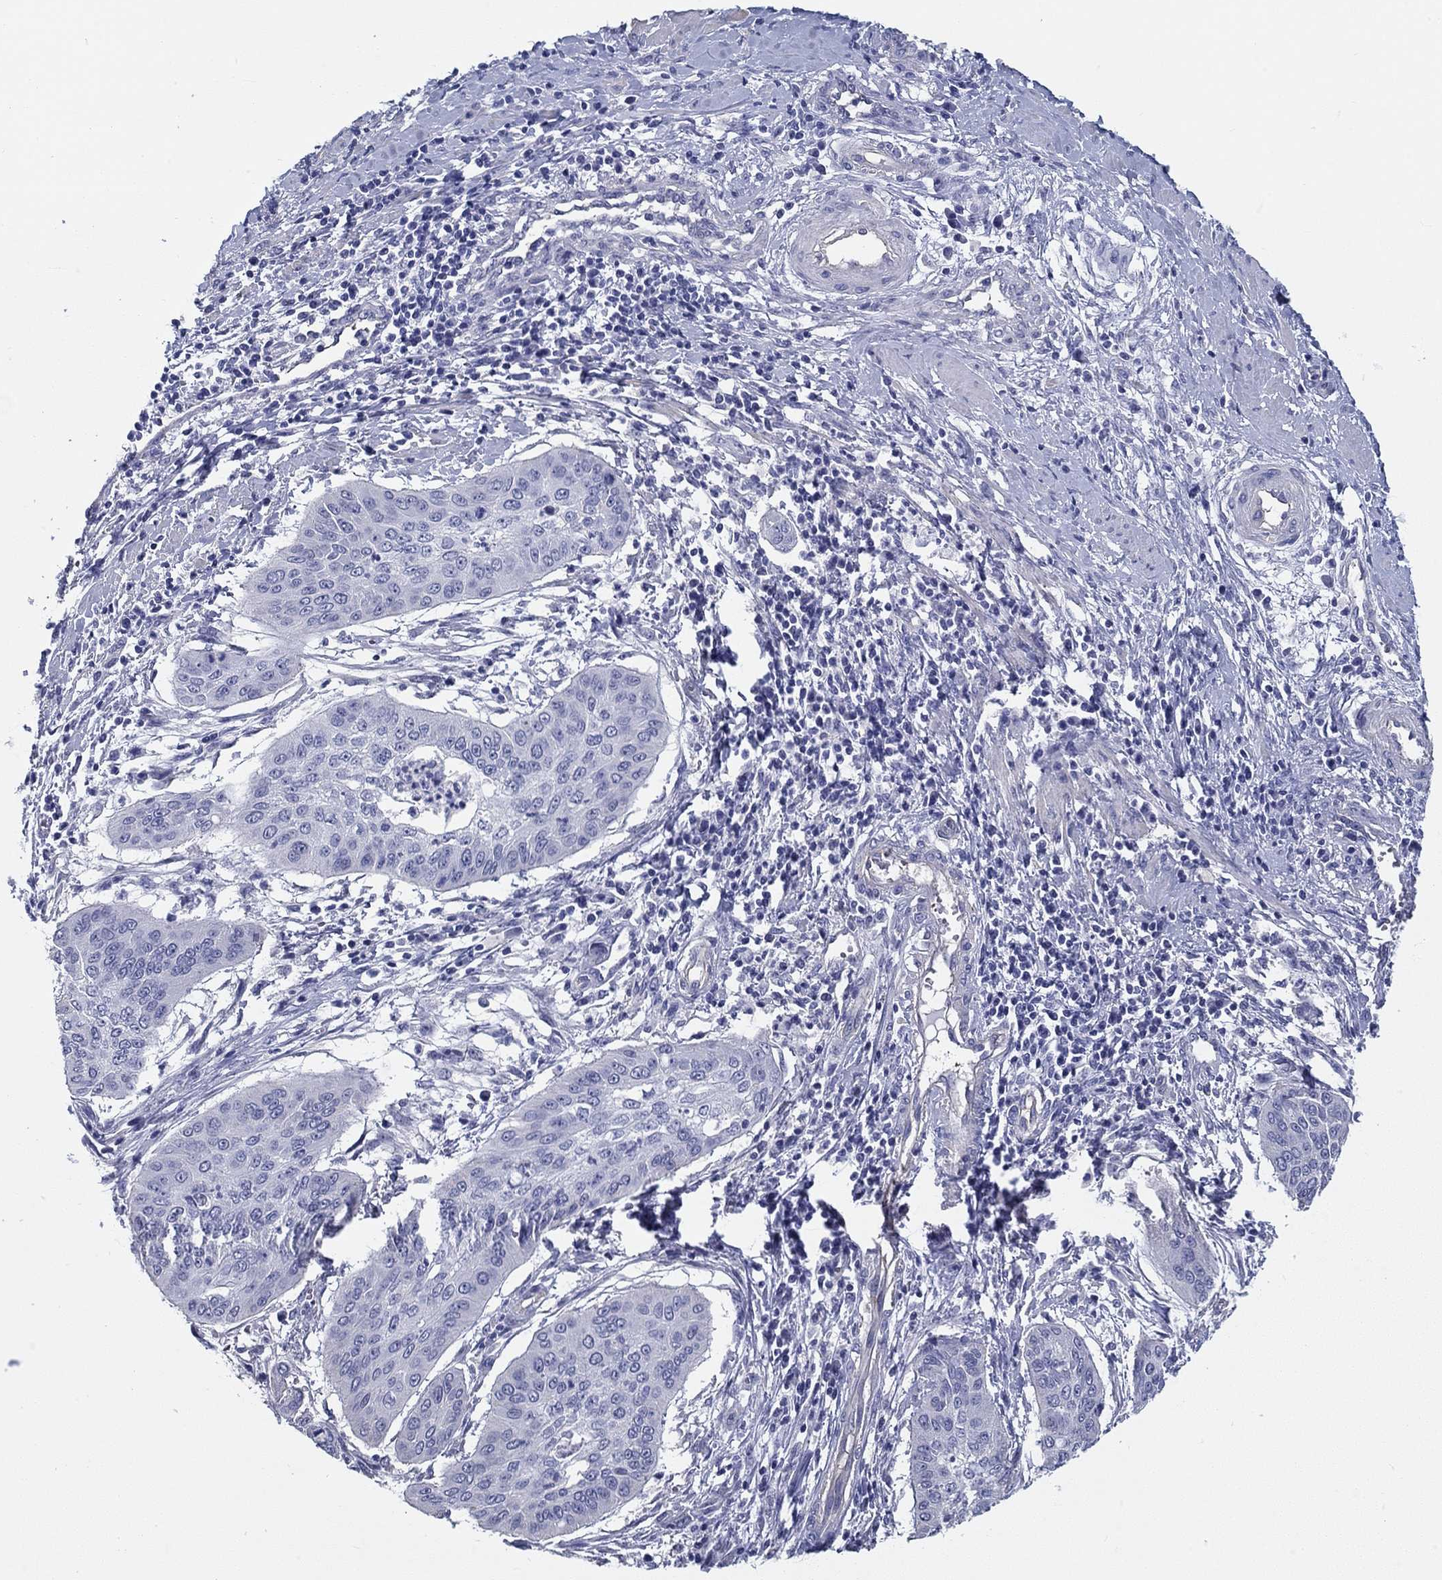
{"staining": {"intensity": "negative", "quantity": "none", "location": "none"}, "tissue": "cervical cancer", "cell_type": "Tumor cells", "image_type": "cancer", "snomed": [{"axis": "morphology", "description": "Squamous cell carcinoma, NOS"}, {"axis": "topography", "description": "Cervix"}], "caption": "An image of cervical squamous cell carcinoma stained for a protein exhibits no brown staining in tumor cells.", "gene": "CRYGD", "patient": {"sex": "female", "age": 39}}